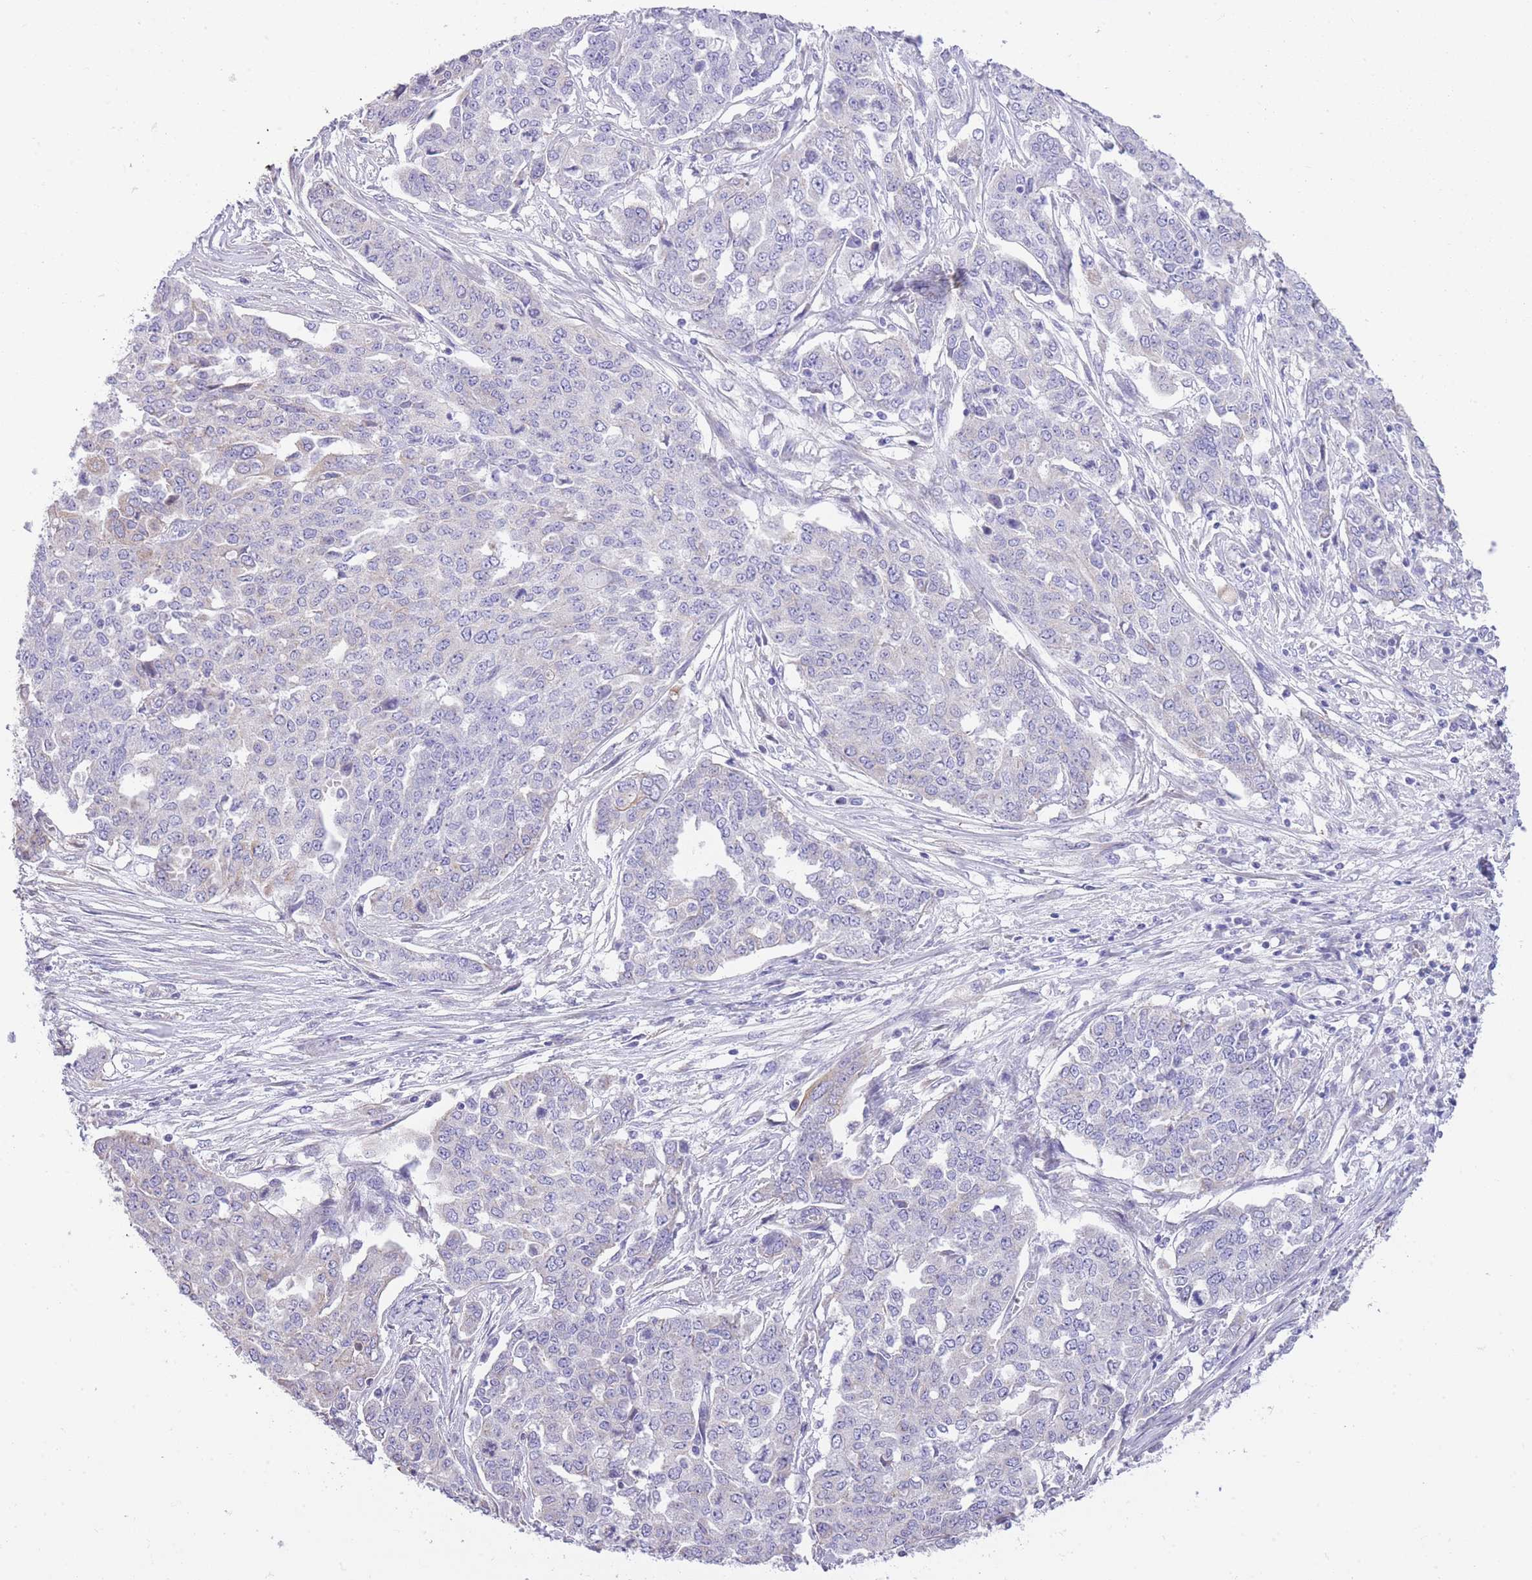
{"staining": {"intensity": "negative", "quantity": "none", "location": "none"}, "tissue": "ovarian cancer", "cell_type": "Tumor cells", "image_type": "cancer", "snomed": [{"axis": "morphology", "description": "Cystadenocarcinoma, serous, NOS"}, {"axis": "topography", "description": "Soft tissue"}, {"axis": "topography", "description": "Ovary"}], "caption": "High magnification brightfield microscopy of ovarian cancer (serous cystadenocarcinoma) stained with DAB (brown) and counterstained with hematoxylin (blue): tumor cells show no significant expression. (DAB IHC with hematoxylin counter stain).", "gene": "RHOU", "patient": {"sex": "female", "age": 57}}